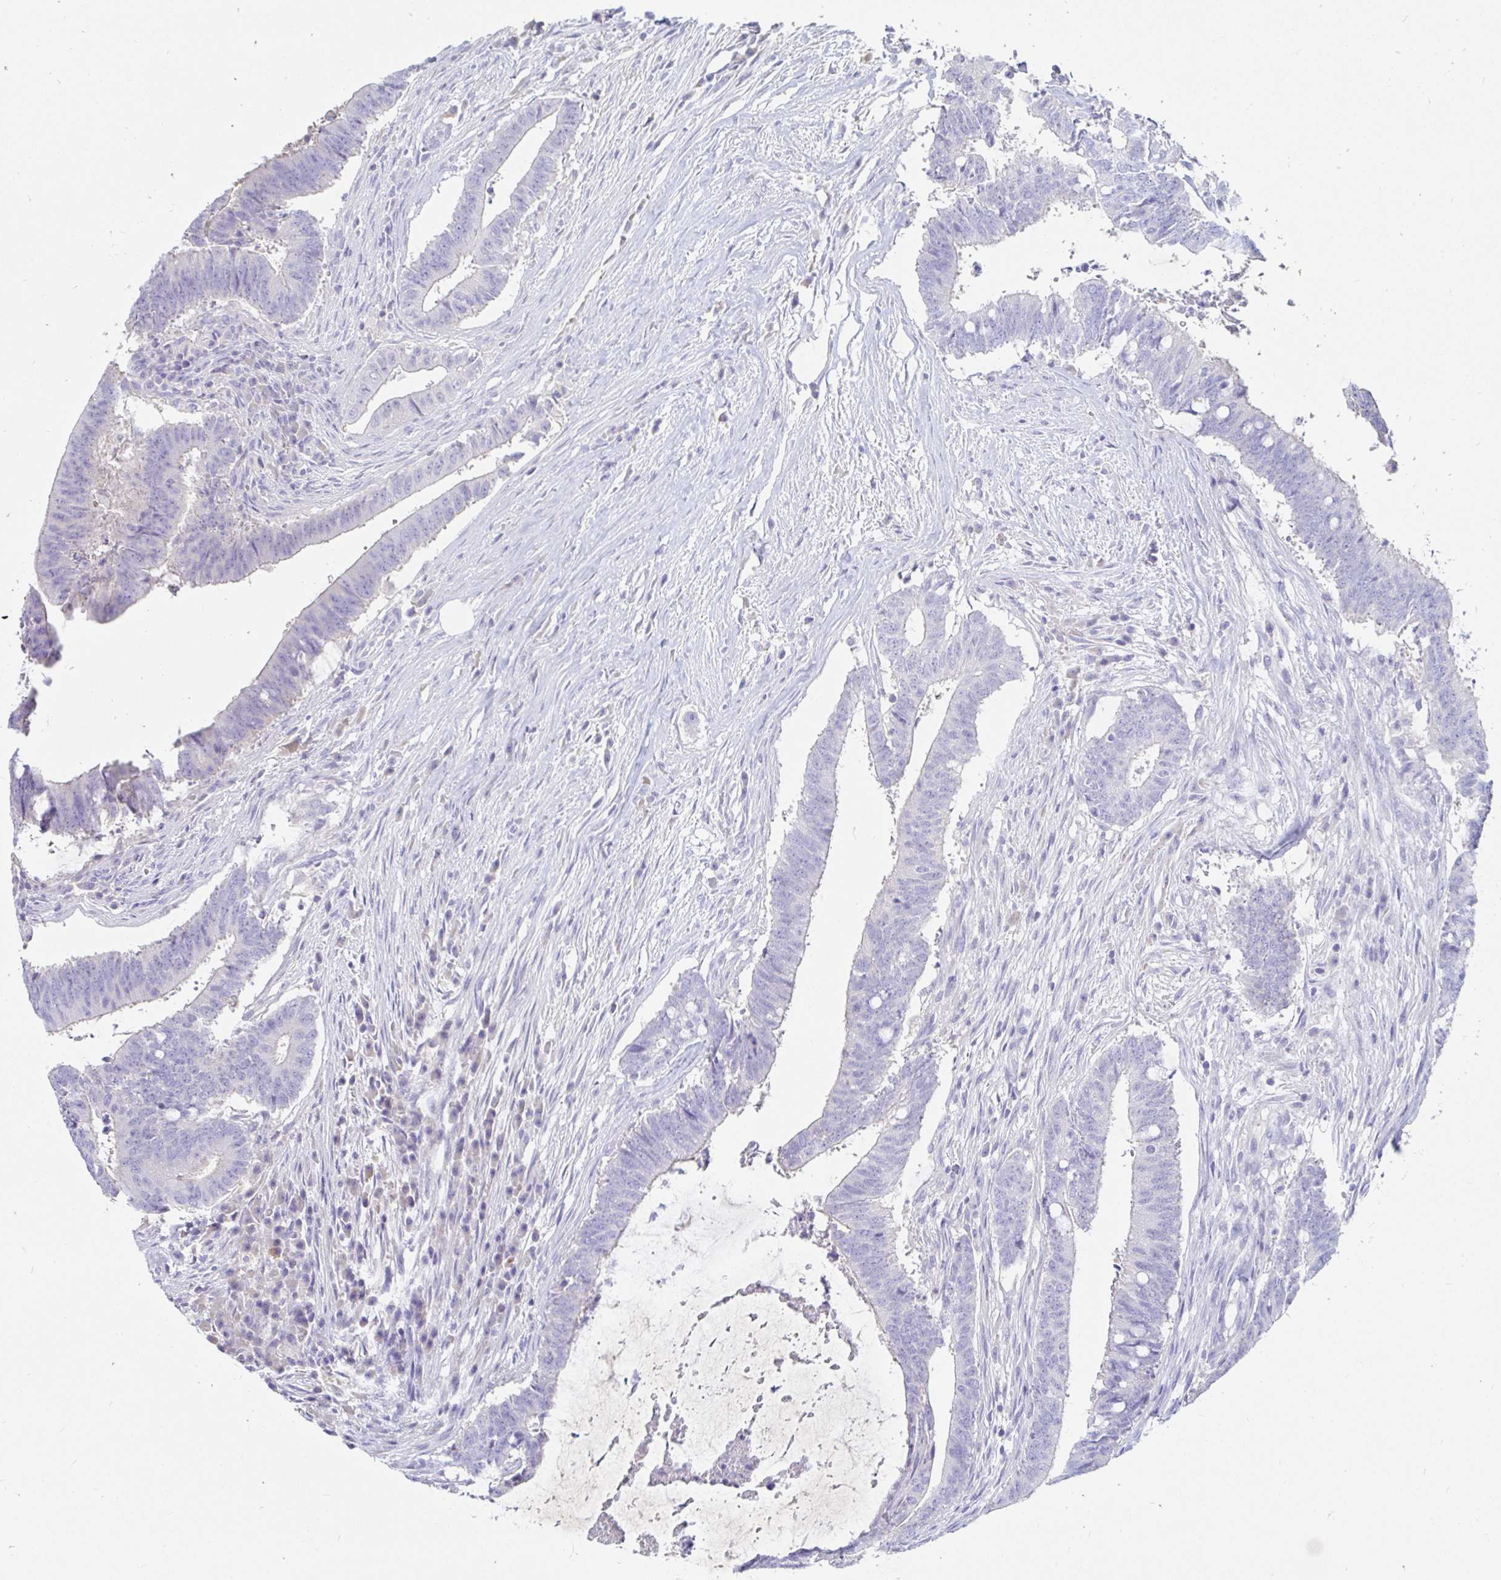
{"staining": {"intensity": "negative", "quantity": "none", "location": "none"}, "tissue": "colorectal cancer", "cell_type": "Tumor cells", "image_type": "cancer", "snomed": [{"axis": "morphology", "description": "Adenocarcinoma, NOS"}, {"axis": "topography", "description": "Colon"}], "caption": "Protein analysis of colorectal cancer demonstrates no significant expression in tumor cells.", "gene": "NR2E1", "patient": {"sex": "female", "age": 43}}